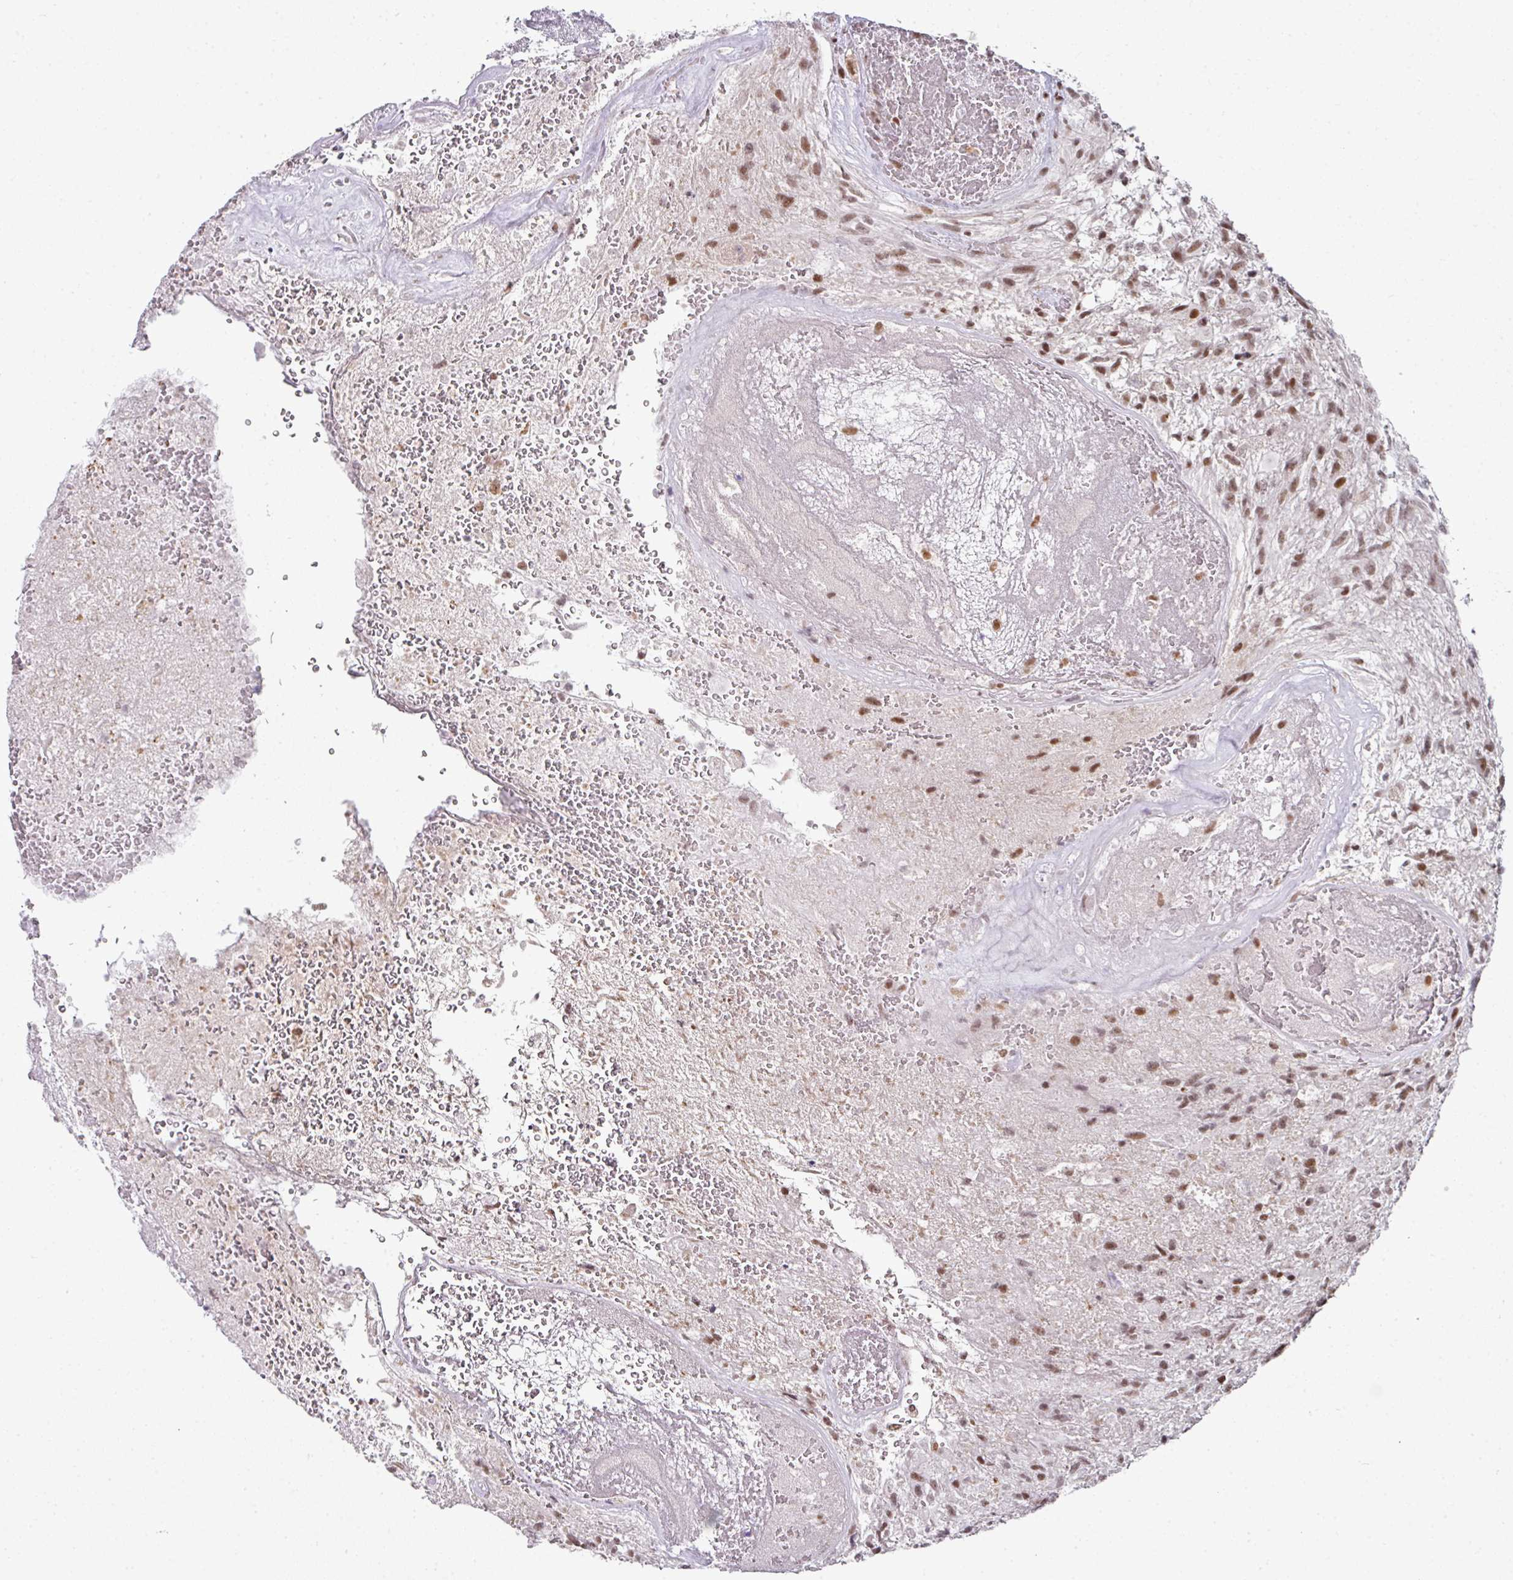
{"staining": {"intensity": "moderate", "quantity": ">75%", "location": "nuclear"}, "tissue": "glioma", "cell_type": "Tumor cells", "image_type": "cancer", "snomed": [{"axis": "morphology", "description": "Glioma, malignant, High grade"}, {"axis": "topography", "description": "Brain"}], "caption": "Human high-grade glioma (malignant) stained with a brown dye reveals moderate nuclear positive positivity in approximately >75% of tumor cells.", "gene": "NFYA", "patient": {"sex": "male", "age": 56}}